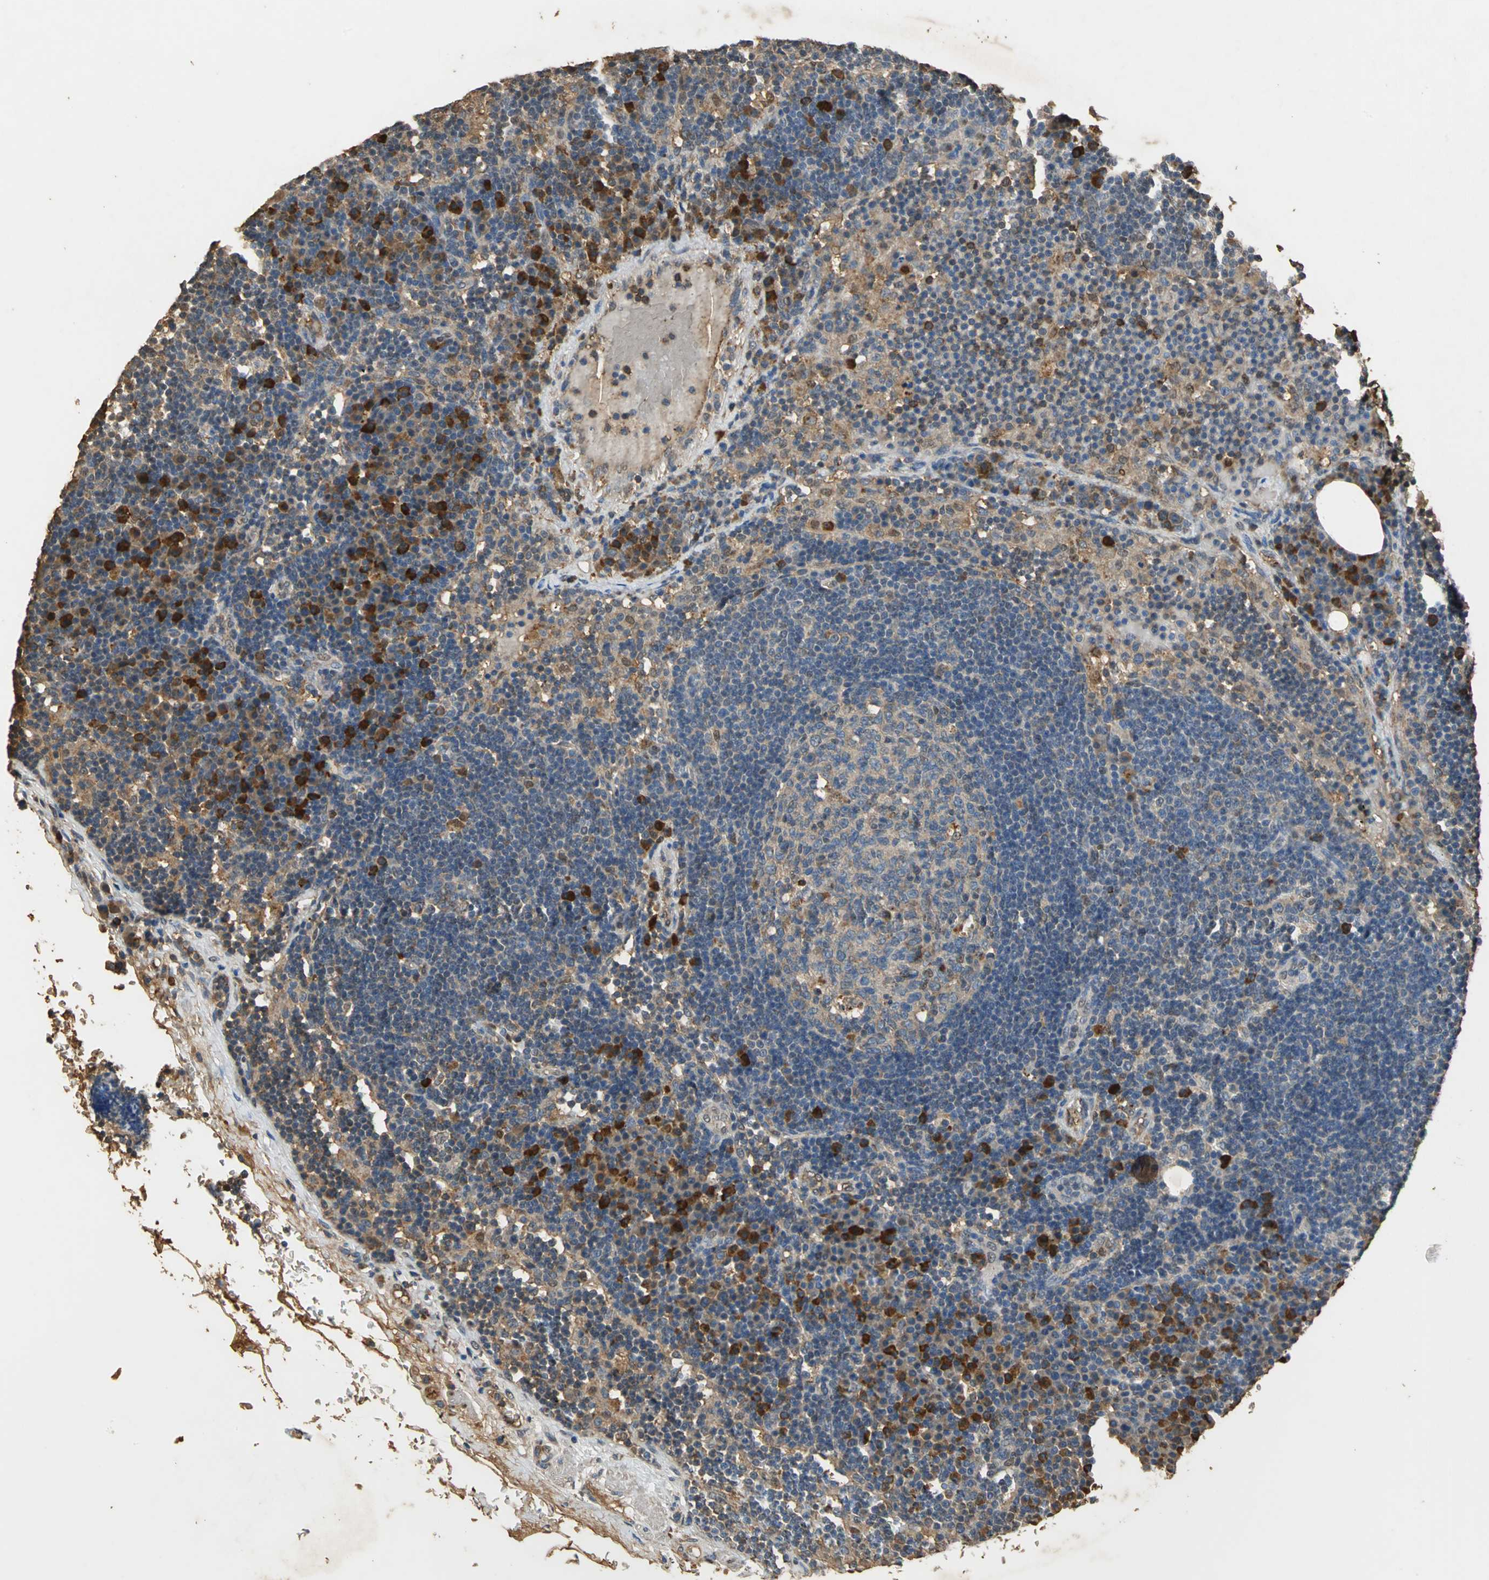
{"staining": {"intensity": "weak", "quantity": ">75%", "location": "cytoplasmic/membranous"}, "tissue": "lymph node", "cell_type": "Germinal center cells", "image_type": "normal", "snomed": [{"axis": "morphology", "description": "Normal tissue, NOS"}, {"axis": "morphology", "description": "Squamous cell carcinoma, metastatic, NOS"}, {"axis": "topography", "description": "Lymph node"}], "caption": "Brown immunohistochemical staining in normal lymph node exhibits weak cytoplasmic/membranous expression in approximately >75% of germinal center cells.", "gene": "GAPDH", "patient": {"sex": "female", "age": 53}}